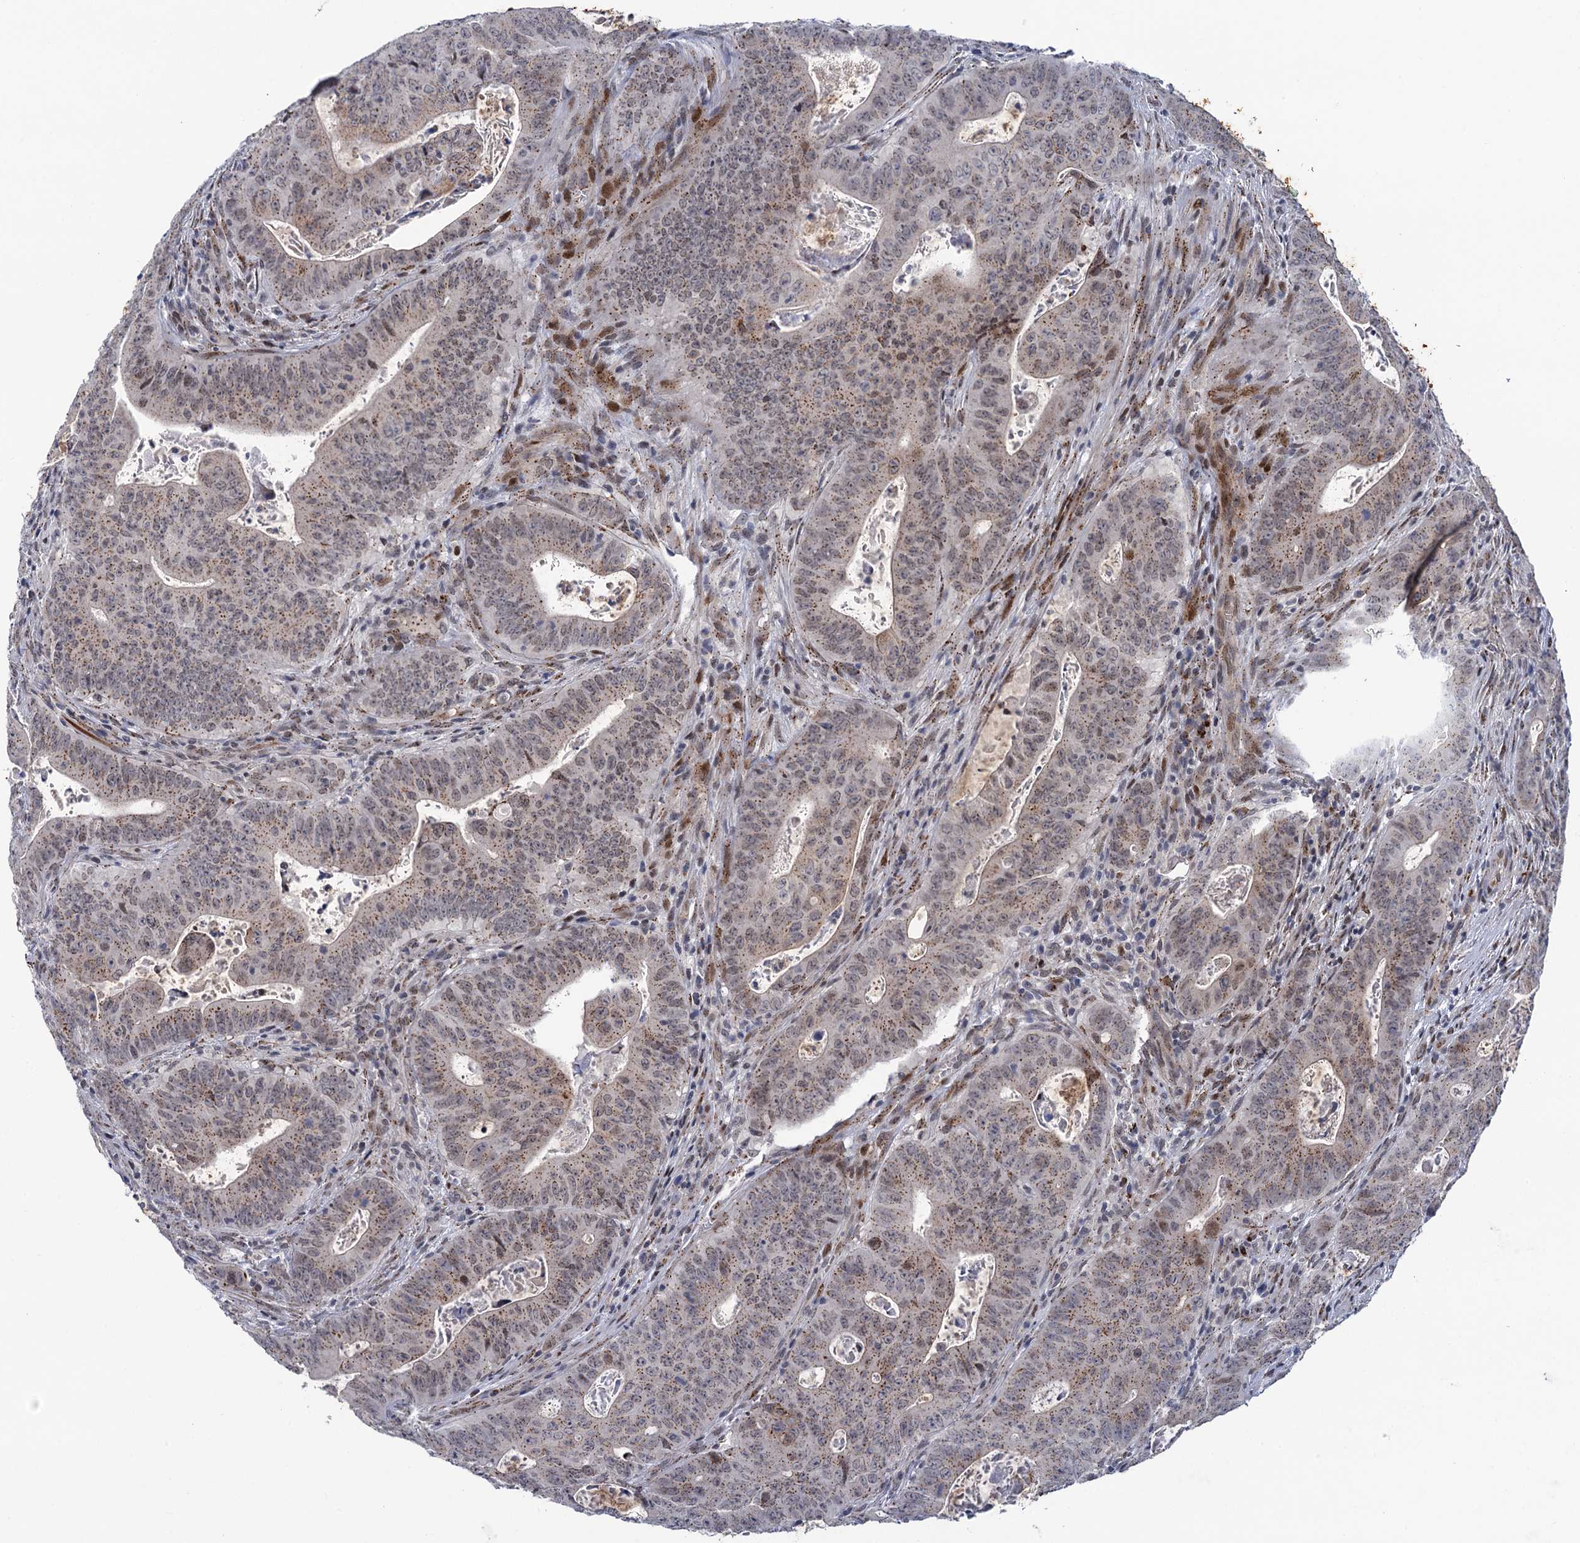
{"staining": {"intensity": "weak", "quantity": ">75%", "location": "cytoplasmic/membranous,nuclear"}, "tissue": "colorectal cancer", "cell_type": "Tumor cells", "image_type": "cancer", "snomed": [{"axis": "morphology", "description": "Adenocarcinoma, NOS"}, {"axis": "topography", "description": "Rectum"}], "caption": "Protein staining demonstrates weak cytoplasmic/membranous and nuclear staining in about >75% of tumor cells in colorectal cancer (adenocarcinoma).", "gene": "THAP2", "patient": {"sex": "female", "age": 75}}